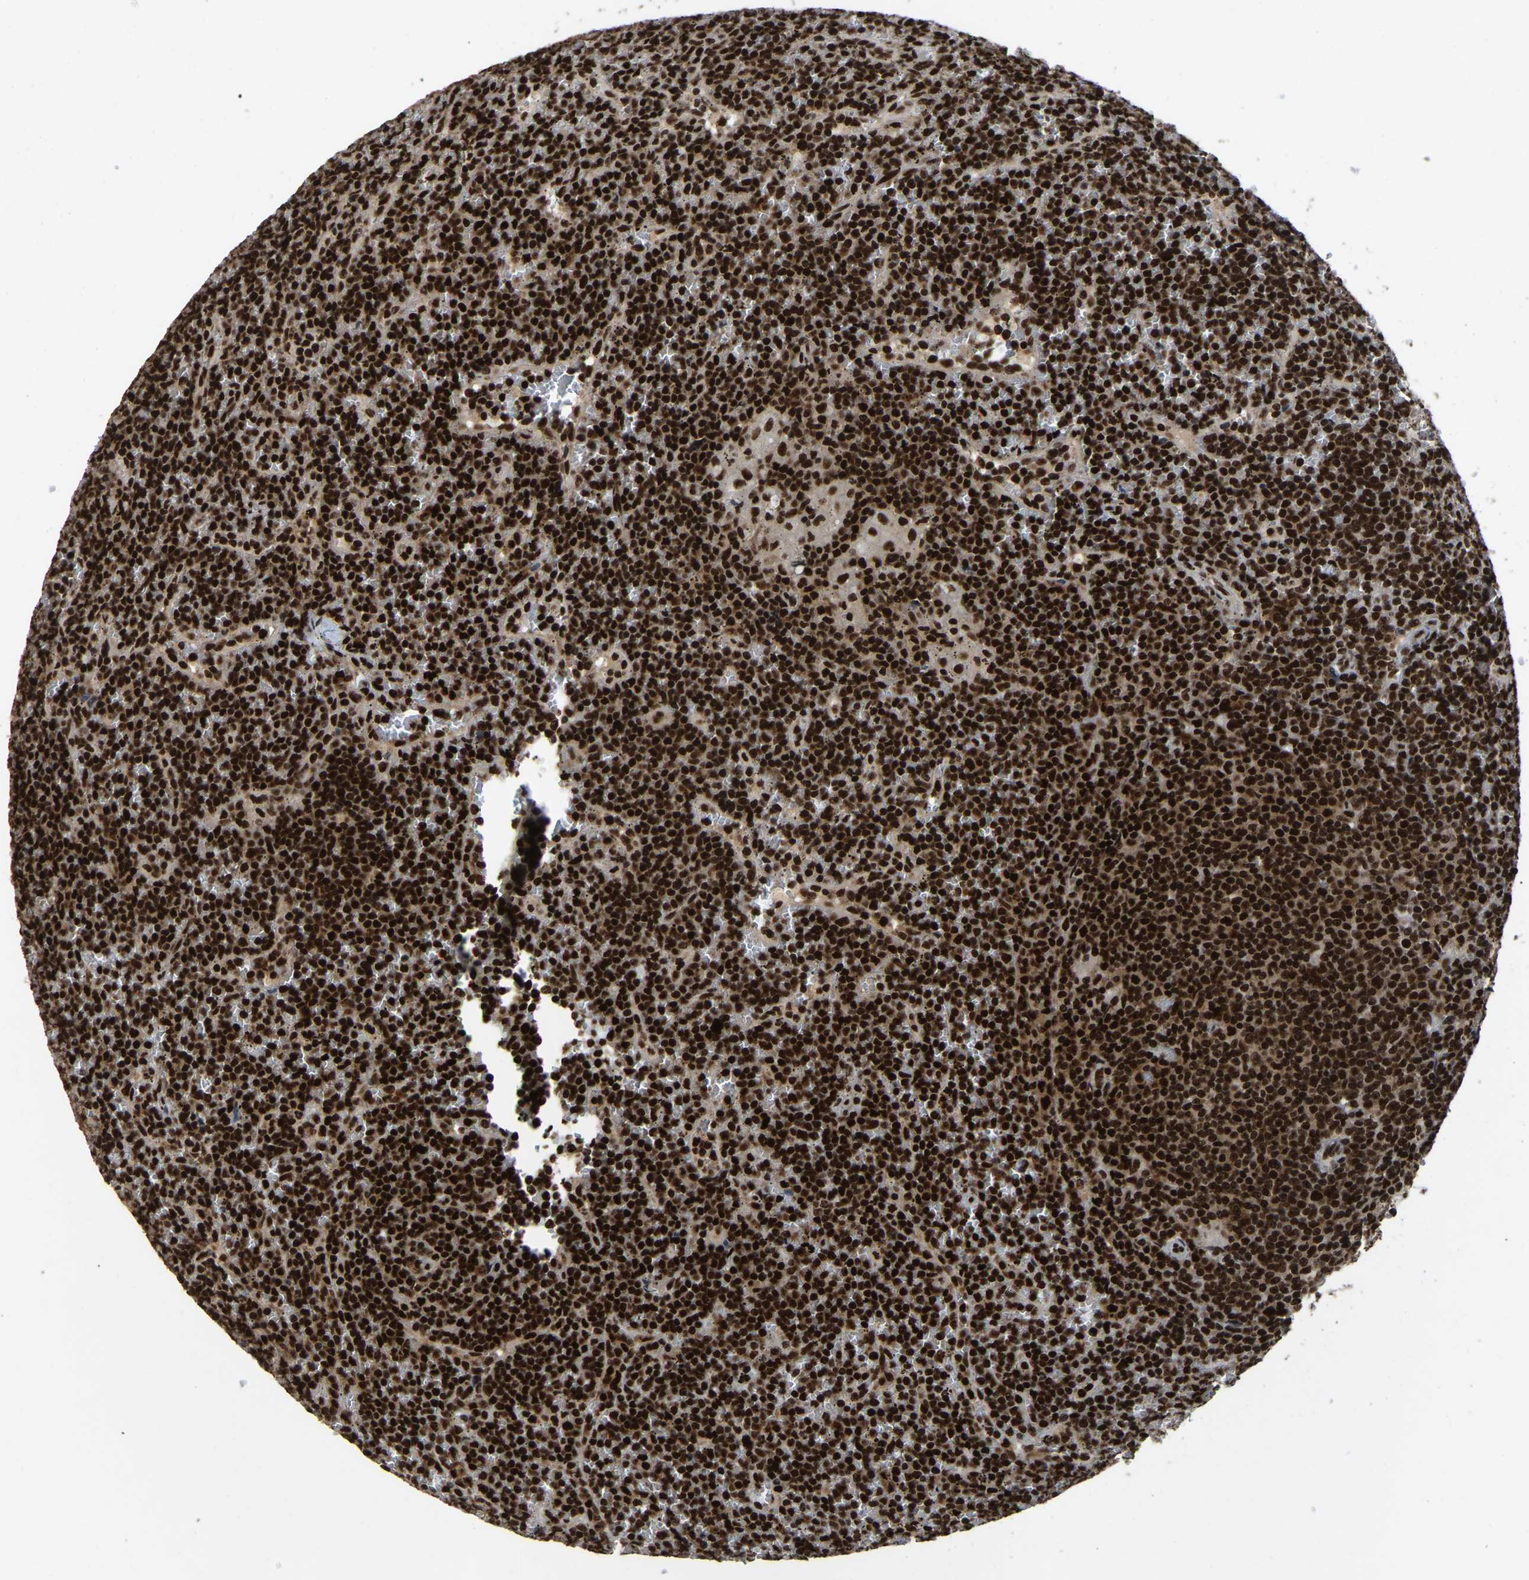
{"staining": {"intensity": "strong", "quantity": ">75%", "location": "nuclear"}, "tissue": "lymphoma", "cell_type": "Tumor cells", "image_type": "cancer", "snomed": [{"axis": "morphology", "description": "Malignant lymphoma, non-Hodgkin's type, Low grade"}, {"axis": "topography", "description": "Spleen"}], "caption": "This is an image of immunohistochemistry staining of low-grade malignant lymphoma, non-Hodgkin's type, which shows strong positivity in the nuclear of tumor cells.", "gene": "TBL1XR1", "patient": {"sex": "female", "age": 19}}